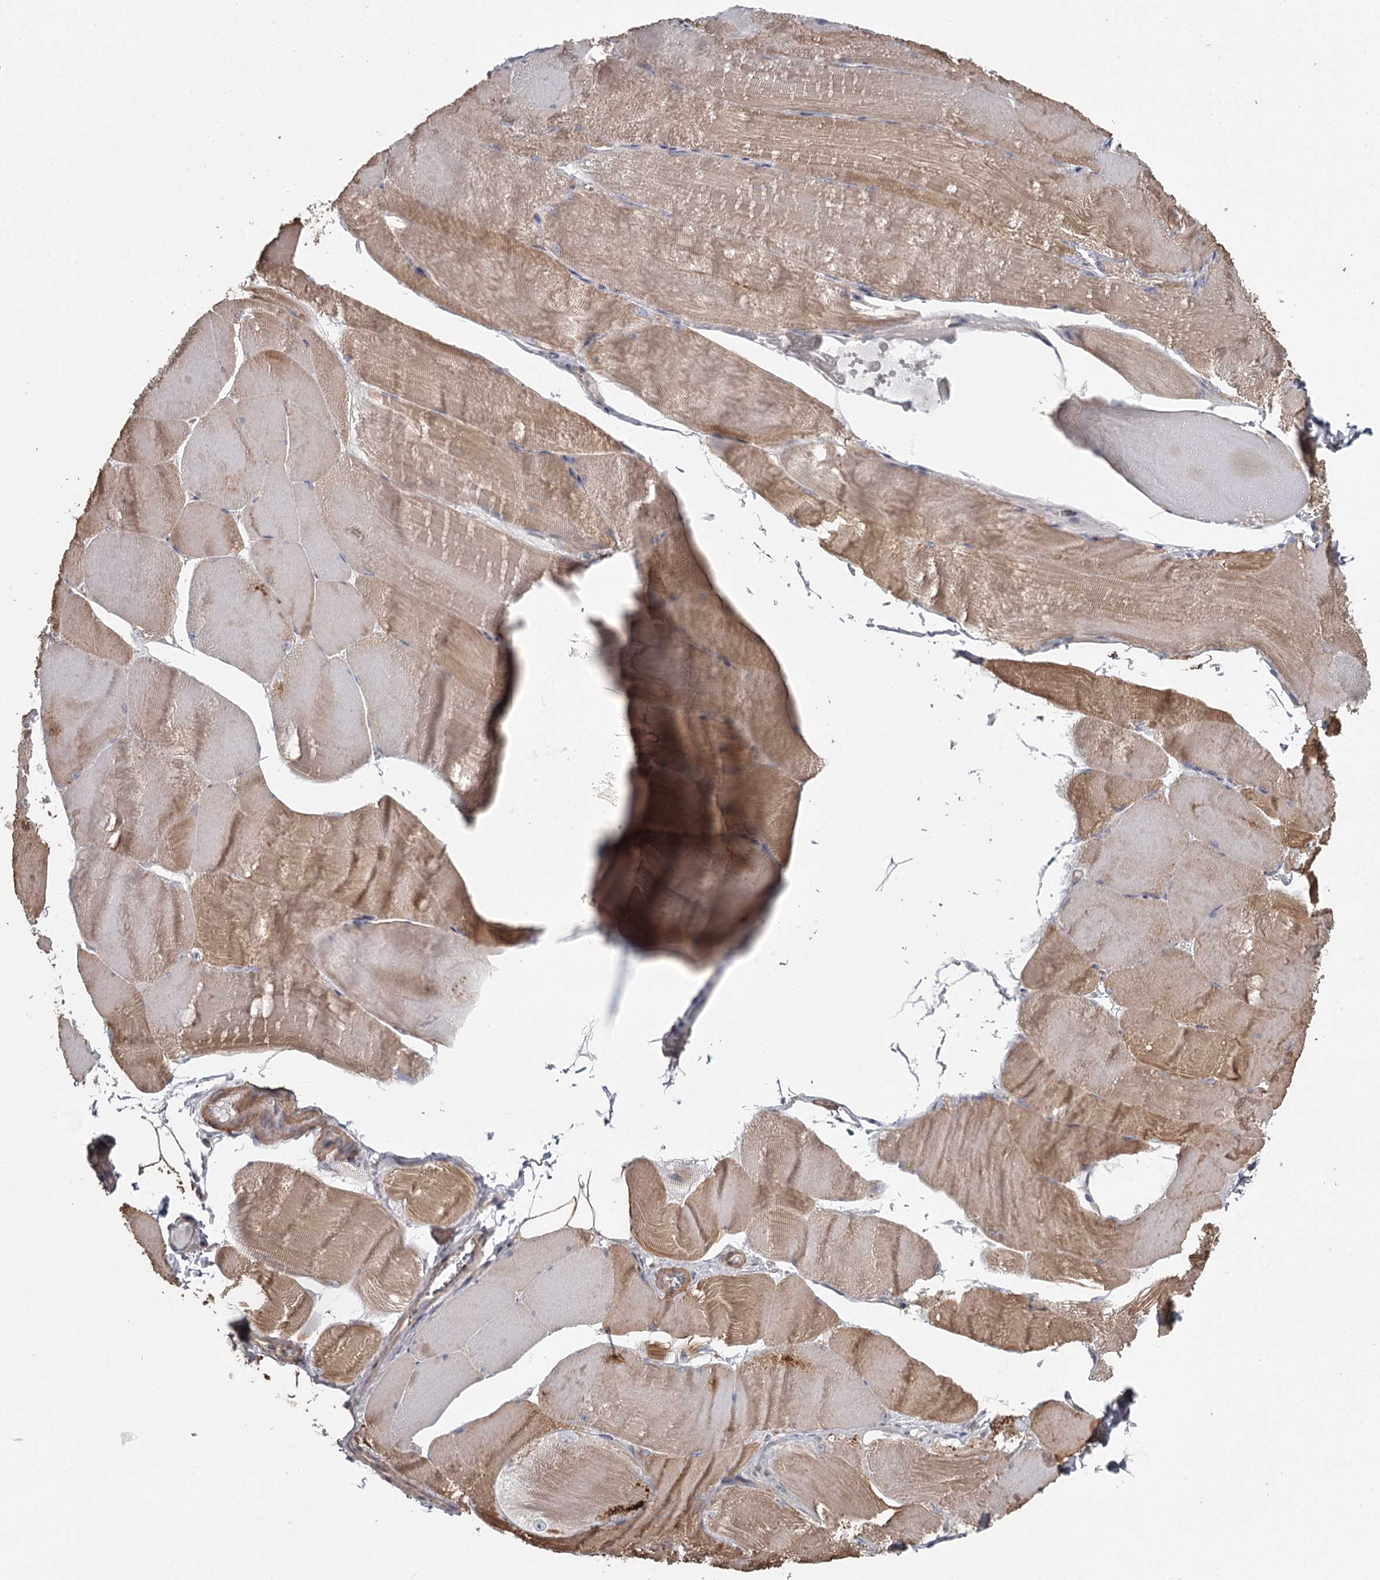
{"staining": {"intensity": "moderate", "quantity": ">75%", "location": "cytoplasmic/membranous"}, "tissue": "skeletal muscle", "cell_type": "Myocytes", "image_type": "normal", "snomed": [{"axis": "morphology", "description": "Normal tissue, NOS"}, {"axis": "morphology", "description": "Basal cell carcinoma"}, {"axis": "topography", "description": "Skeletal muscle"}], "caption": "Myocytes exhibit moderate cytoplasmic/membranous expression in approximately >75% of cells in normal skeletal muscle.", "gene": "DHRS9", "patient": {"sex": "female", "age": 64}}